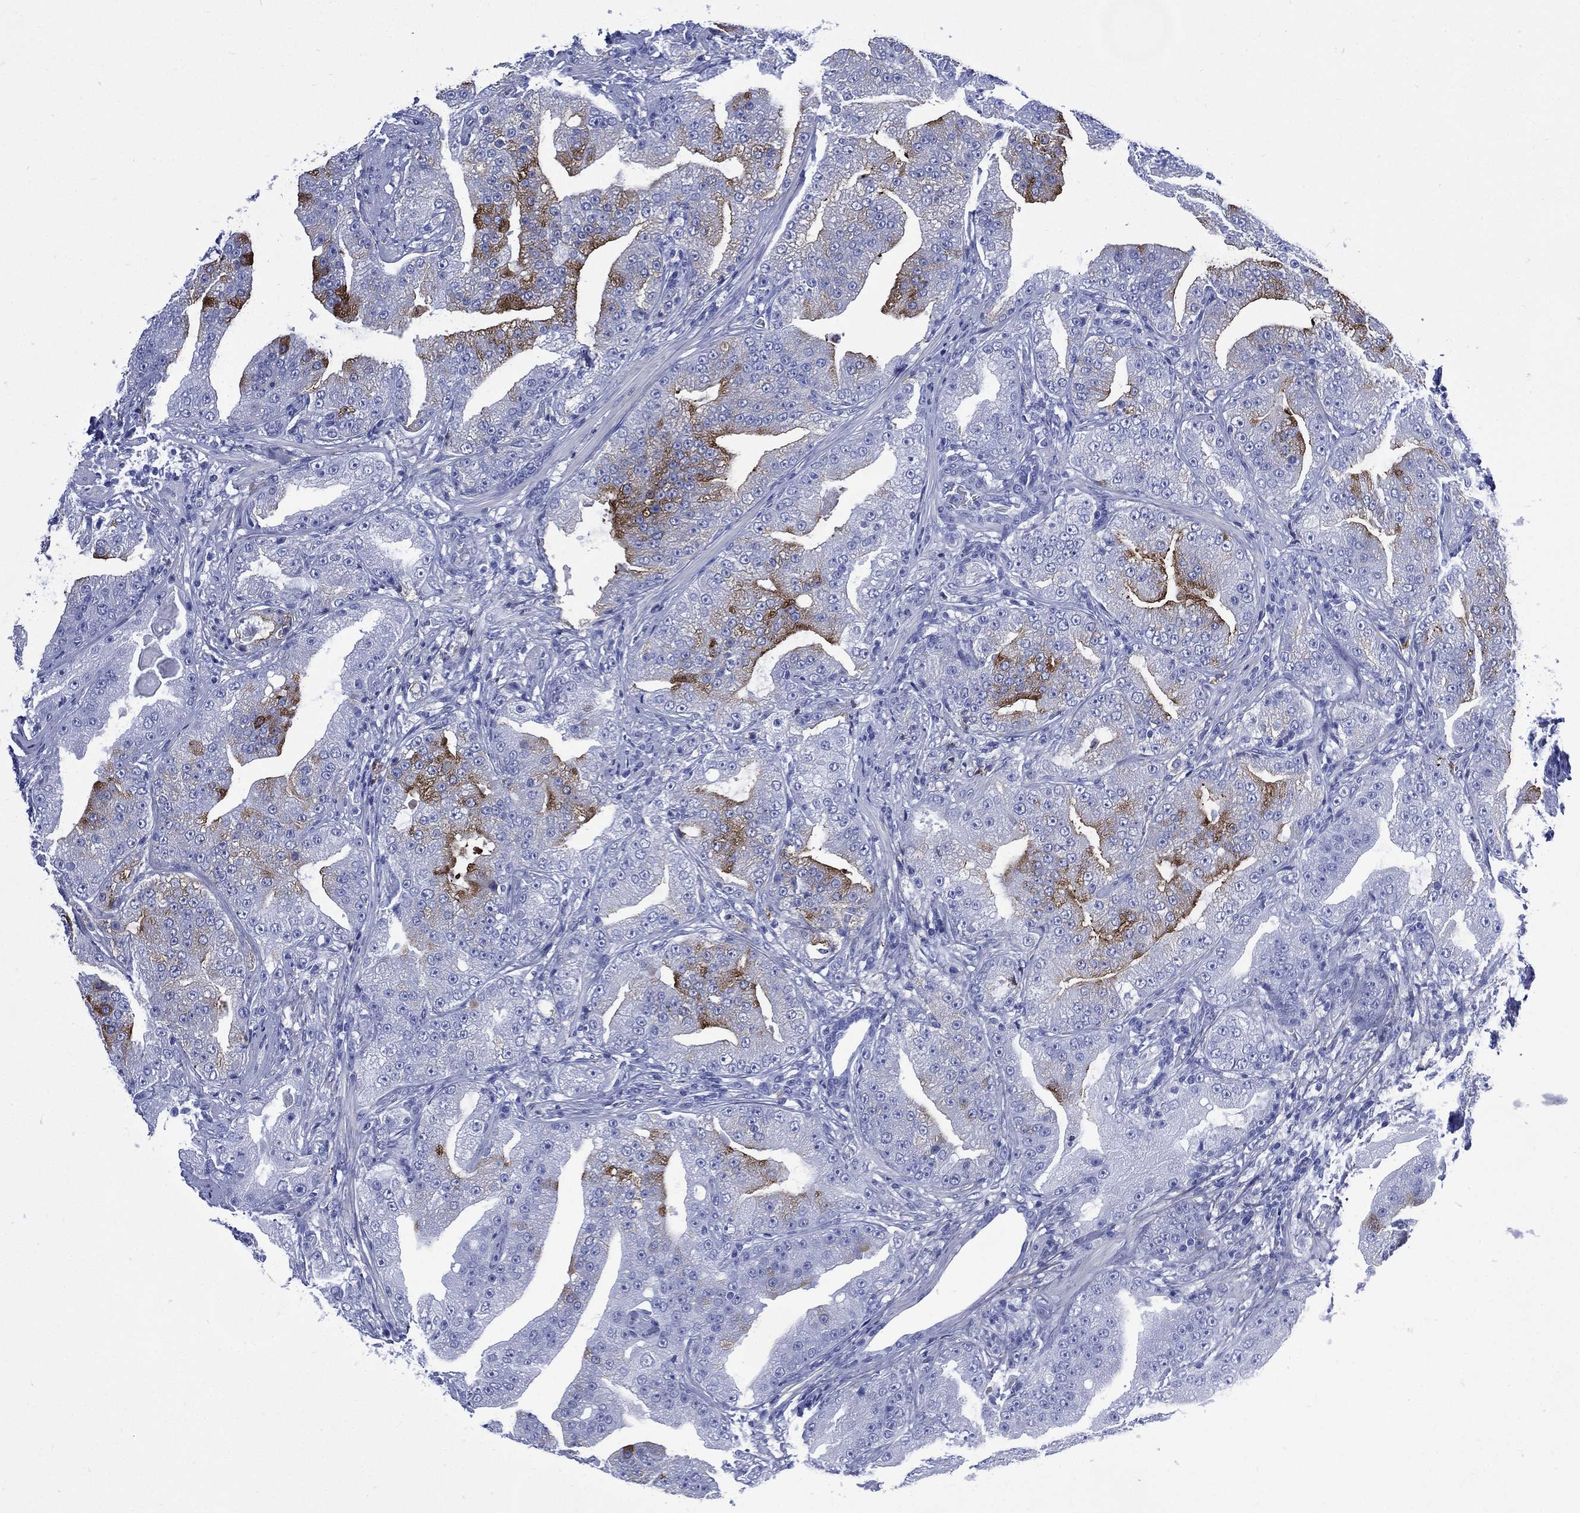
{"staining": {"intensity": "strong", "quantity": "<25%", "location": "cytoplasmic/membranous"}, "tissue": "prostate cancer", "cell_type": "Tumor cells", "image_type": "cancer", "snomed": [{"axis": "morphology", "description": "Adenocarcinoma, Low grade"}, {"axis": "topography", "description": "Prostate"}], "caption": "IHC (DAB (3,3'-diaminobenzidine)) staining of human prostate cancer (adenocarcinoma (low-grade)) exhibits strong cytoplasmic/membranous protein staining in about <25% of tumor cells.", "gene": "SHCBP1L", "patient": {"sex": "male", "age": 62}}